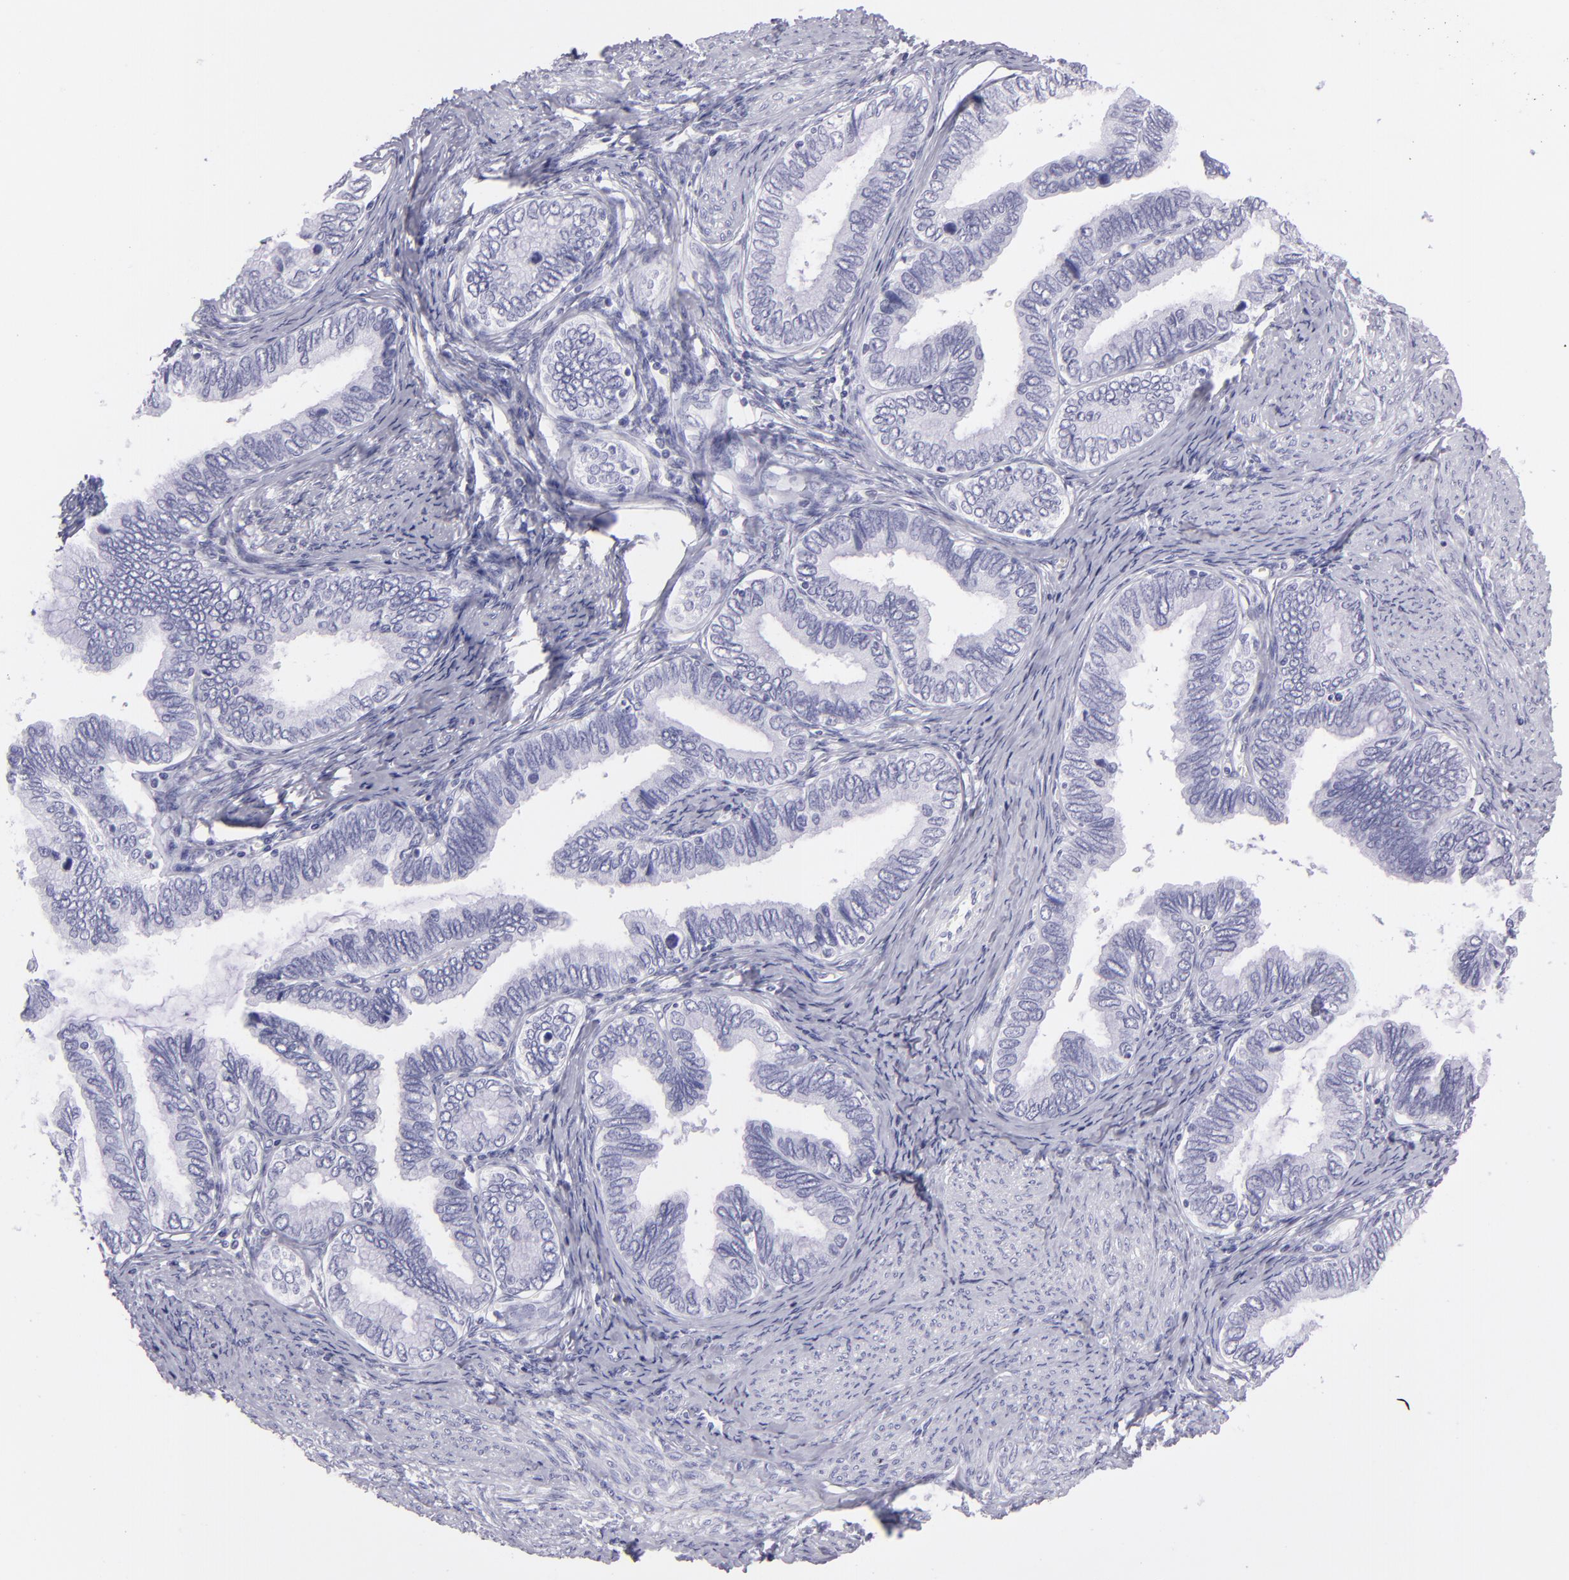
{"staining": {"intensity": "negative", "quantity": "none", "location": "none"}, "tissue": "cervical cancer", "cell_type": "Tumor cells", "image_type": "cancer", "snomed": [{"axis": "morphology", "description": "Adenocarcinoma, NOS"}, {"axis": "topography", "description": "Cervix"}], "caption": "Cervical cancer (adenocarcinoma) was stained to show a protein in brown. There is no significant expression in tumor cells.", "gene": "PVALB", "patient": {"sex": "female", "age": 49}}